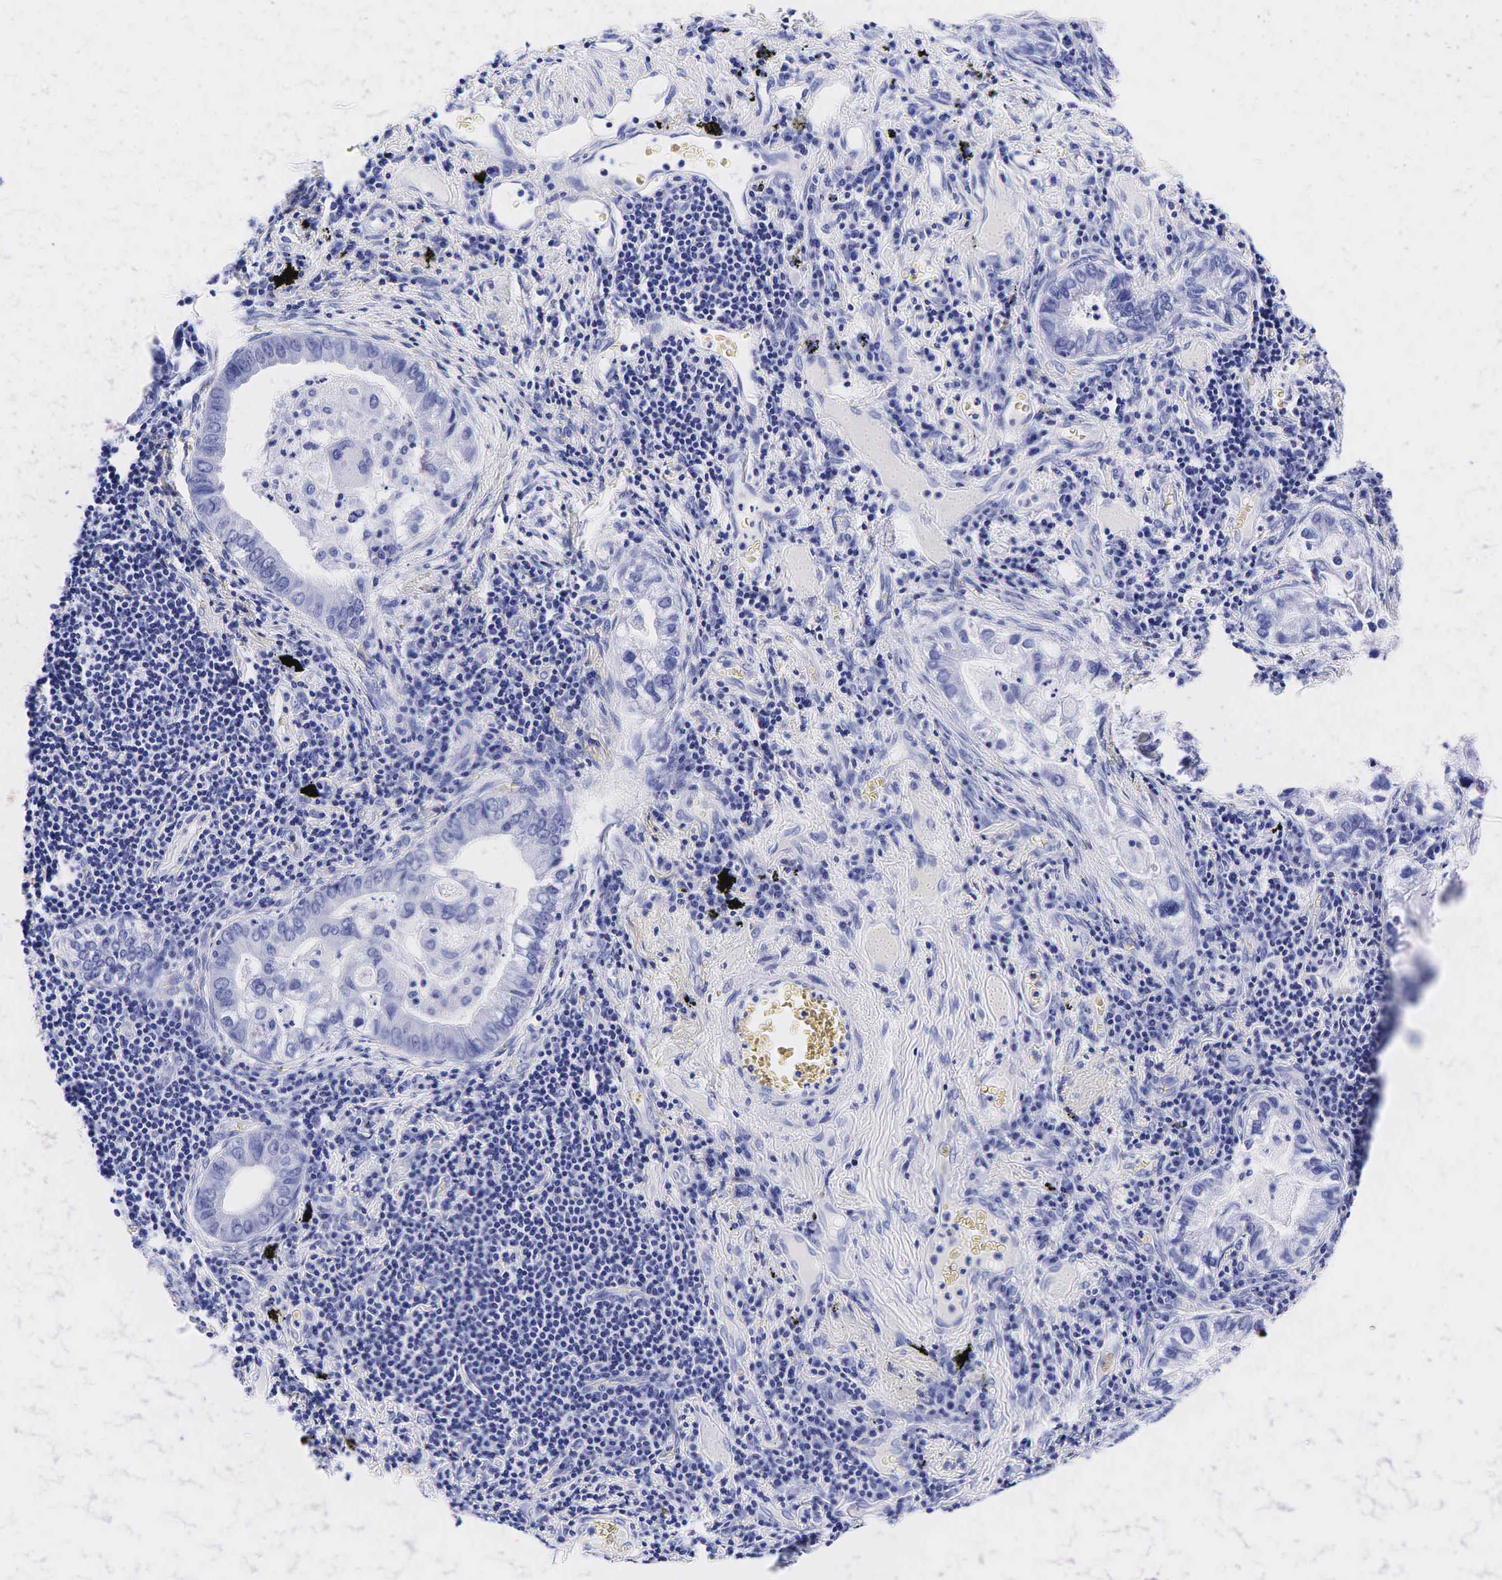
{"staining": {"intensity": "negative", "quantity": "none", "location": "none"}, "tissue": "lung cancer", "cell_type": "Tumor cells", "image_type": "cancer", "snomed": [{"axis": "morphology", "description": "Adenocarcinoma, NOS"}, {"axis": "topography", "description": "Lung"}], "caption": "The photomicrograph demonstrates no significant expression in tumor cells of adenocarcinoma (lung).", "gene": "GCG", "patient": {"sex": "female", "age": 50}}